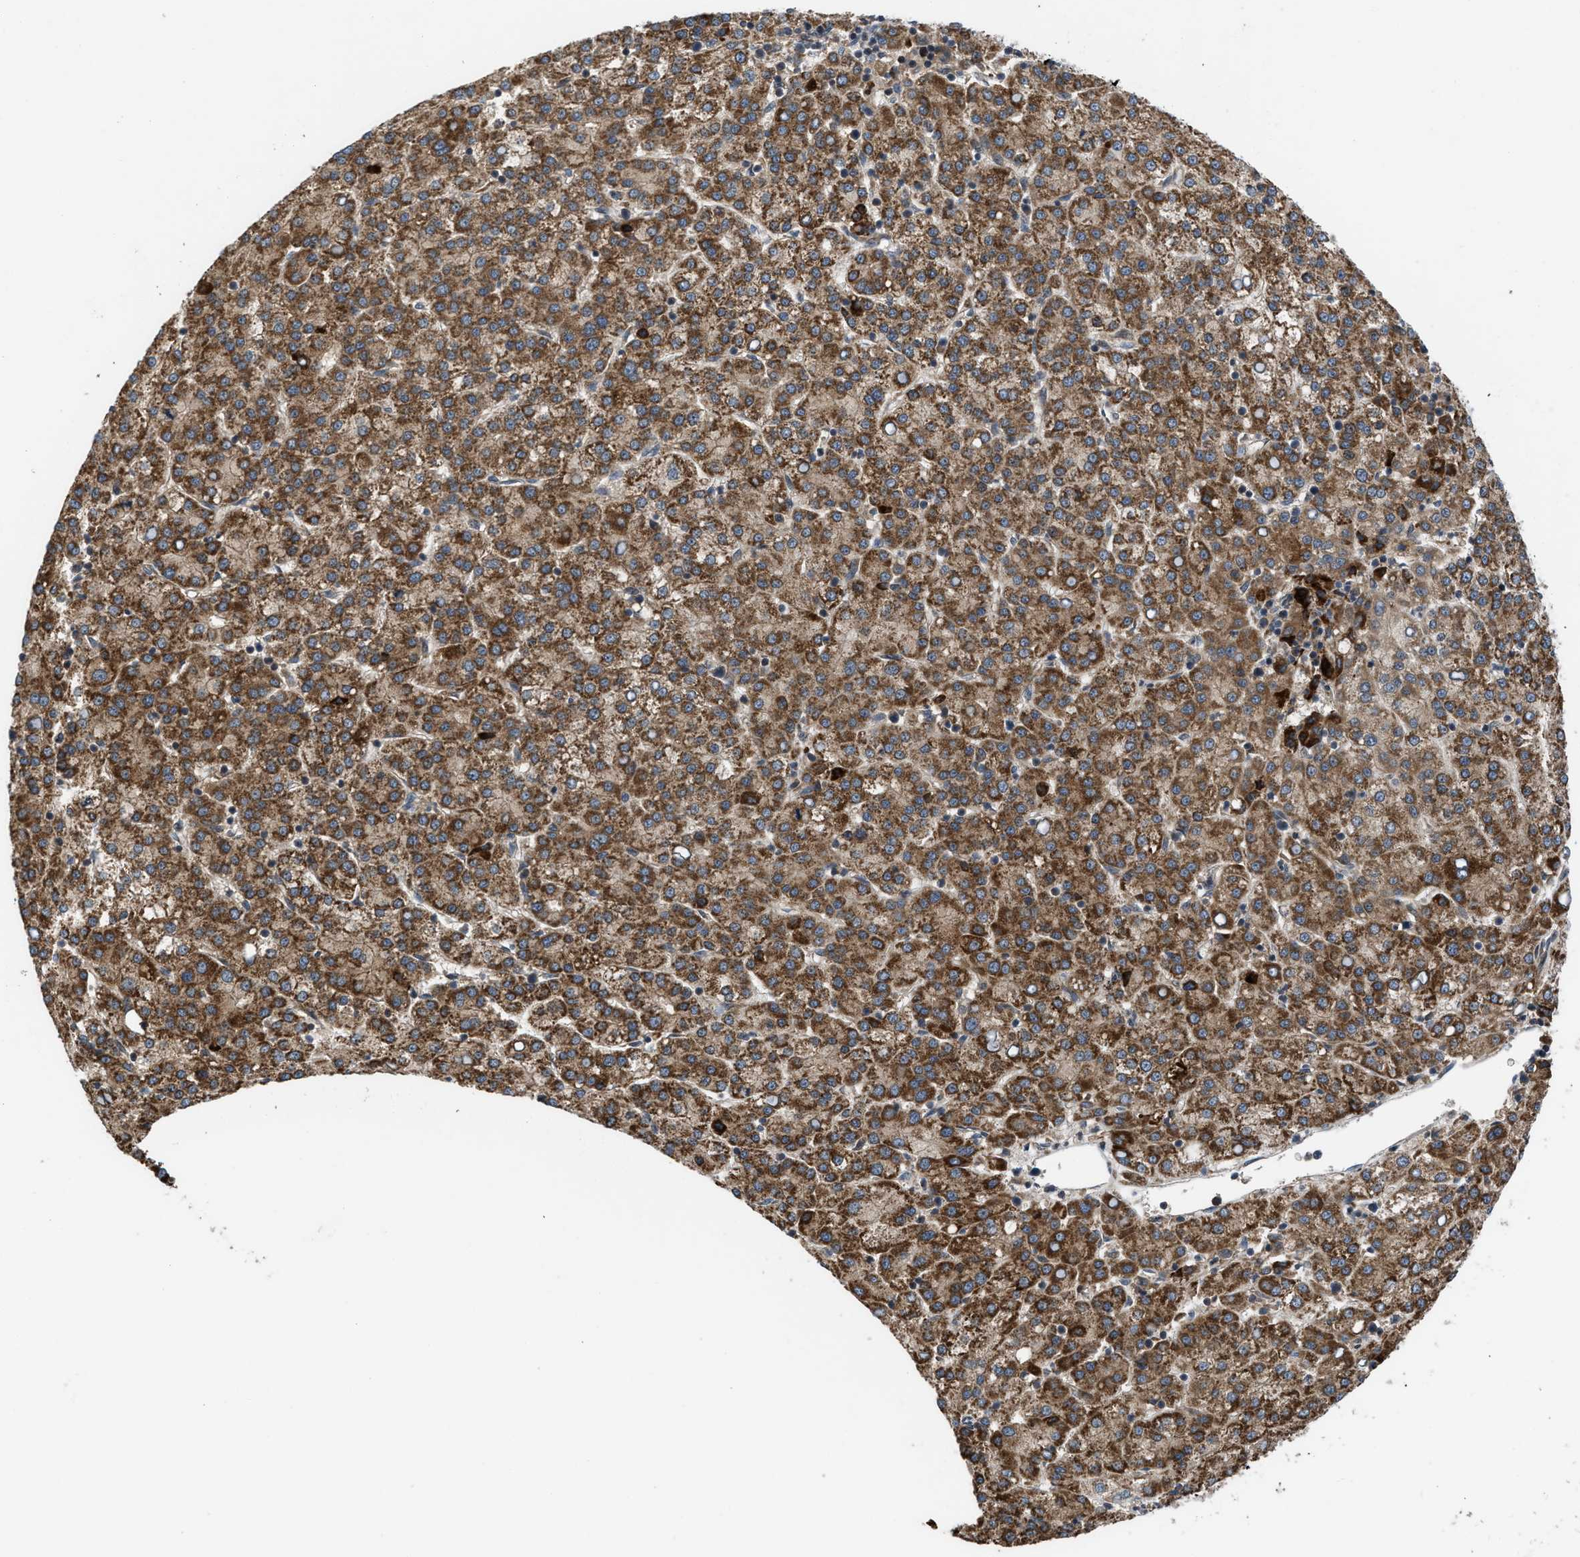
{"staining": {"intensity": "strong", "quantity": ">75%", "location": "cytoplasmic/membranous"}, "tissue": "liver cancer", "cell_type": "Tumor cells", "image_type": "cancer", "snomed": [{"axis": "morphology", "description": "Carcinoma, Hepatocellular, NOS"}, {"axis": "topography", "description": "Liver"}], "caption": "IHC of liver hepatocellular carcinoma exhibits high levels of strong cytoplasmic/membranous positivity in approximately >75% of tumor cells.", "gene": "AP3M2", "patient": {"sex": "female", "age": 58}}